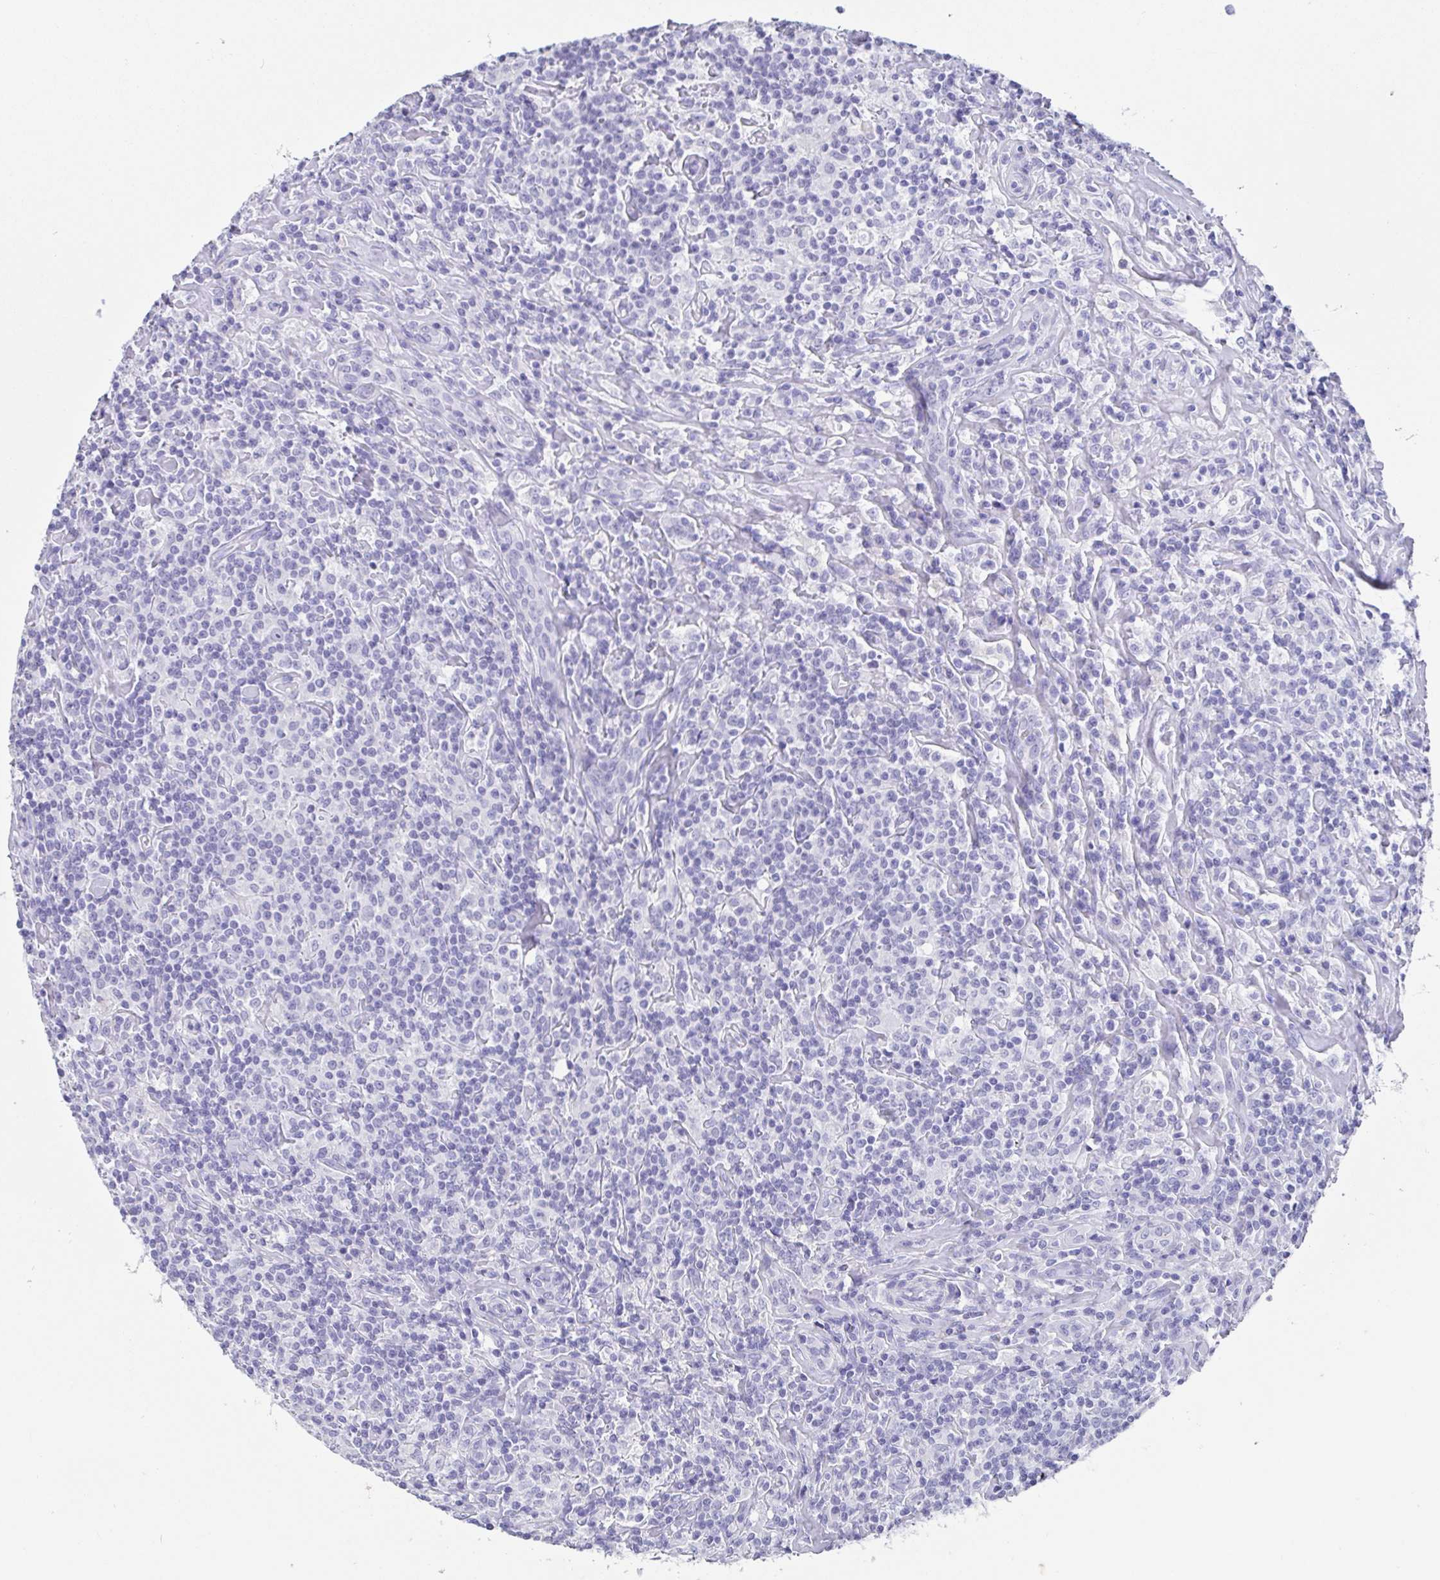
{"staining": {"intensity": "negative", "quantity": "none", "location": "none"}, "tissue": "lymphoma", "cell_type": "Tumor cells", "image_type": "cancer", "snomed": [{"axis": "morphology", "description": "Hodgkin's disease, NOS"}, {"axis": "morphology", "description": "Hodgkin's lymphoma, nodular sclerosis"}, {"axis": "topography", "description": "Lymph node"}], "caption": "Immunohistochemistry (IHC) of lymphoma demonstrates no staining in tumor cells.", "gene": "SCGN", "patient": {"sex": "female", "age": 10}}